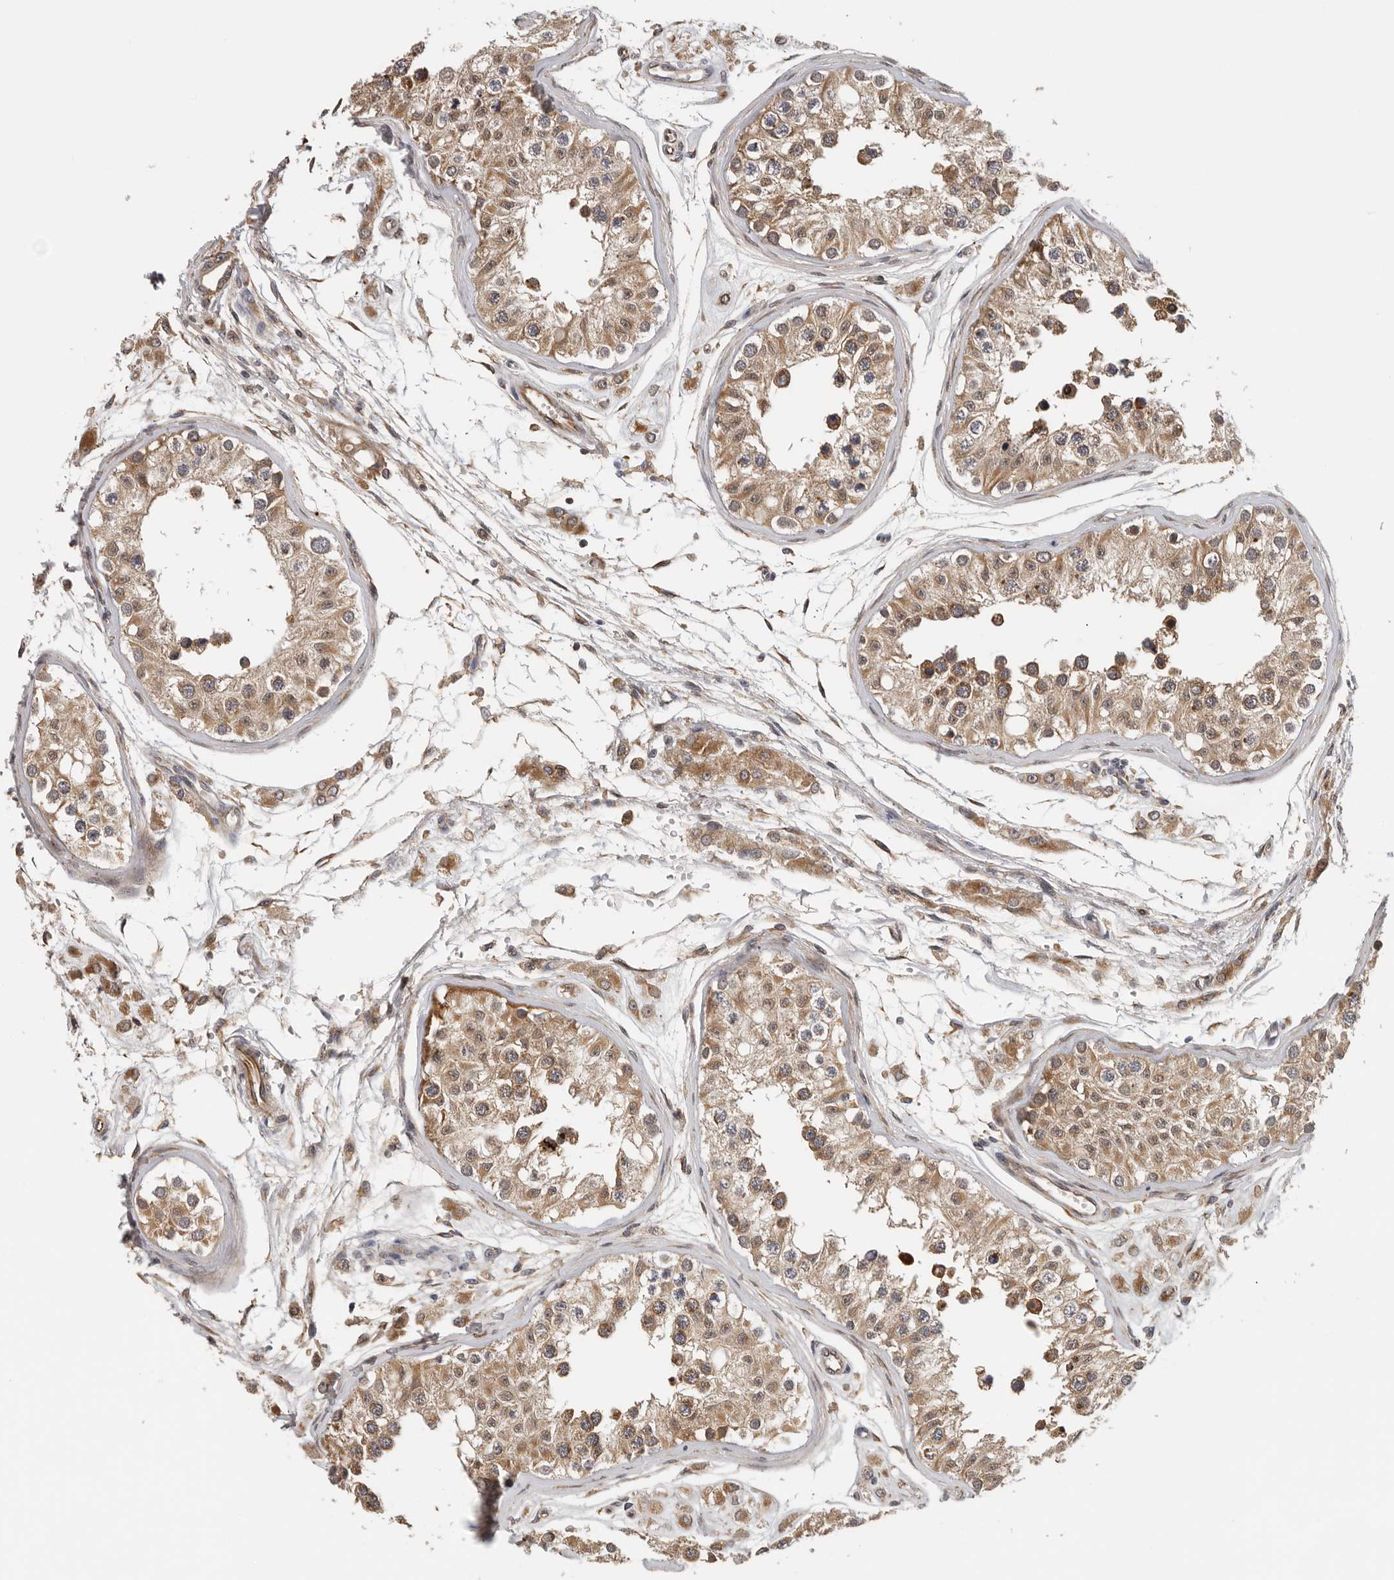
{"staining": {"intensity": "moderate", "quantity": ">75%", "location": "cytoplasmic/membranous"}, "tissue": "testis", "cell_type": "Cells in seminiferous ducts", "image_type": "normal", "snomed": [{"axis": "morphology", "description": "Normal tissue, NOS"}, {"axis": "morphology", "description": "Adenocarcinoma, metastatic, NOS"}, {"axis": "topography", "description": "Testis"}], "caption": "IHC of normal testis reveals medium levels of moderate cytoplasmic/membranous staining in approximately >75% of cells in seminiferous ducts.", "gene": "RNF157", "patient": {"sex": "male", "age": 26}}